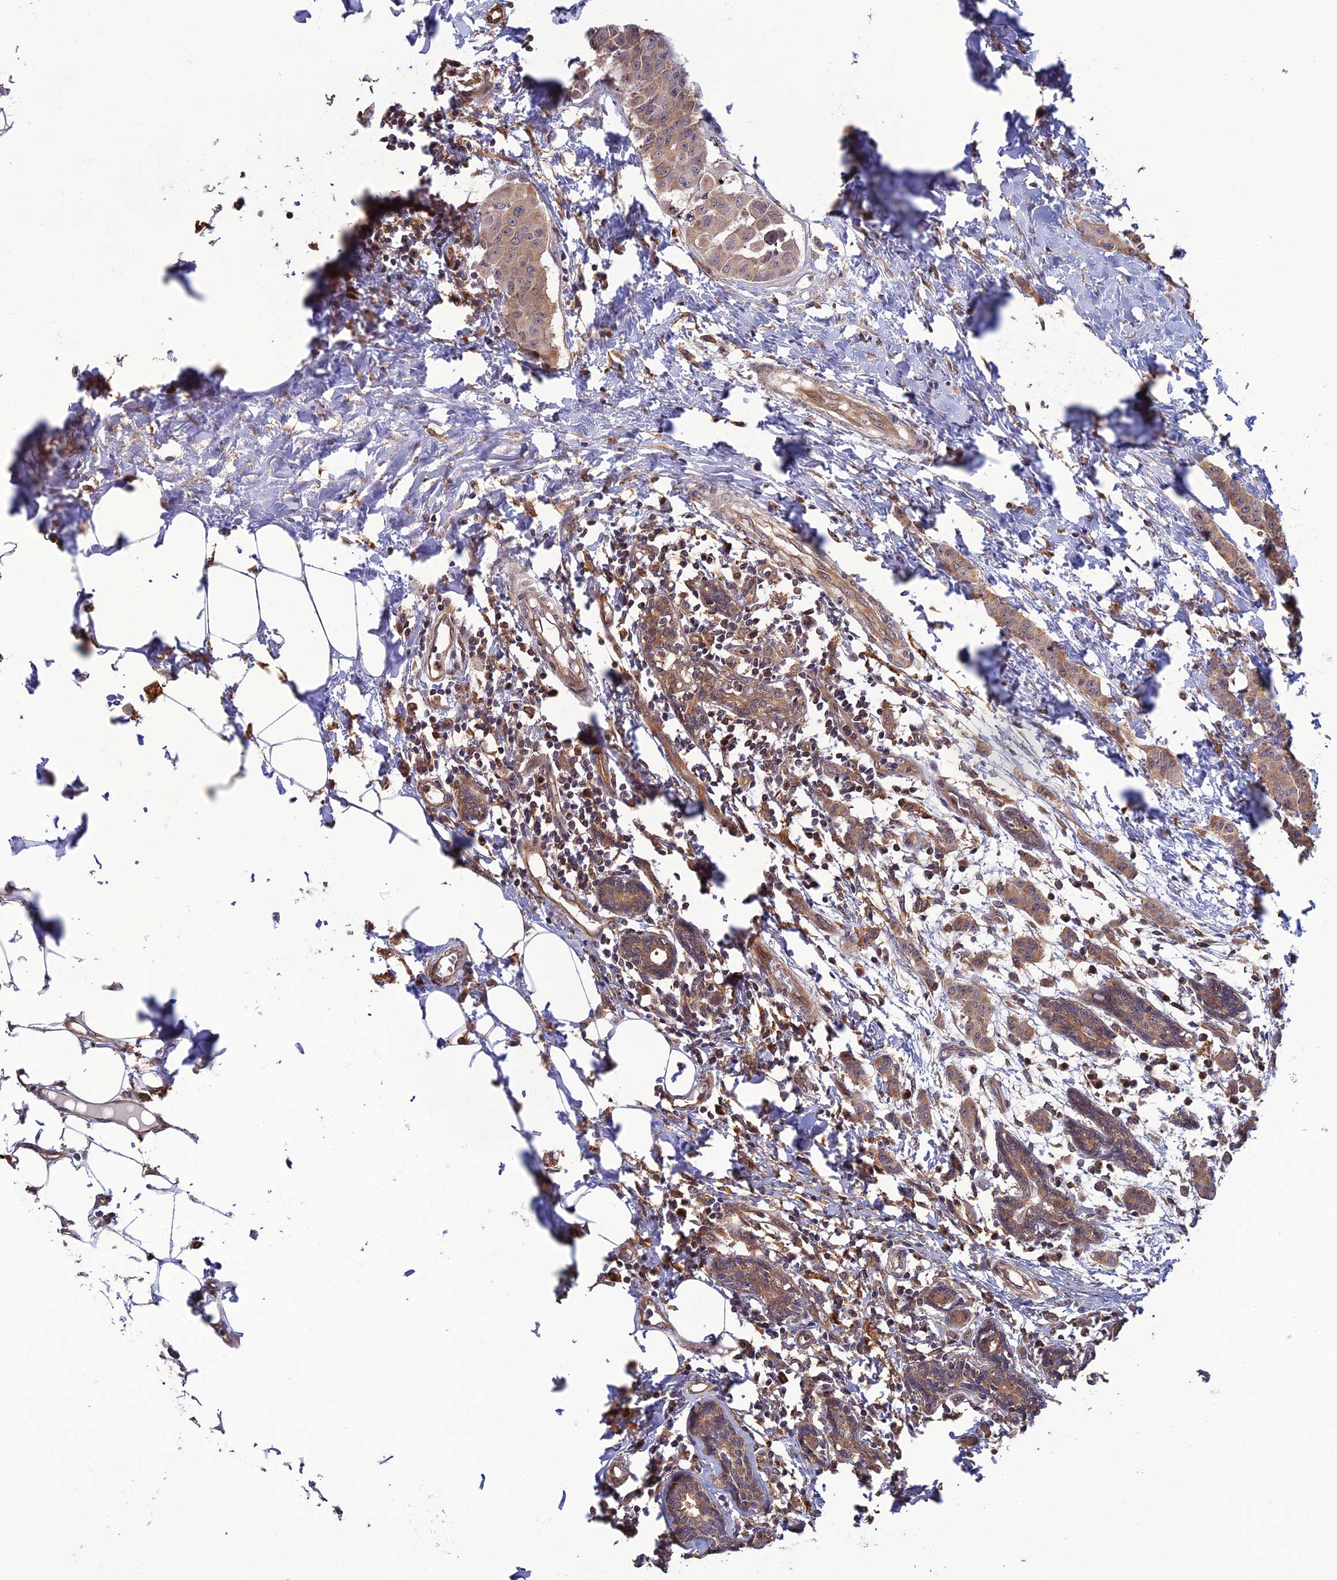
{"staining": {"intensity": "weak", "quantity": ">75%", "location": "cytoplasmic/membranous"}, "tissue": "breast cancer", "cell_type": "Tumor cells", "image_type": "cancer", "snomed": [{"axis": "morphology", "description": "Duct carcinoma"}, {"axis": "topography", "description": "Breast"}], "caption": "Protein staining by immunohistochemistry (IHC) exhibits weak cytoplasmic/membranous positivity in approximately >75% of tumor cells in invasive ductal carcinoma (breast). Nuclei are stained in blue.", "gene": "LIN37", "patient": {"sex": "female", "age": 40}}